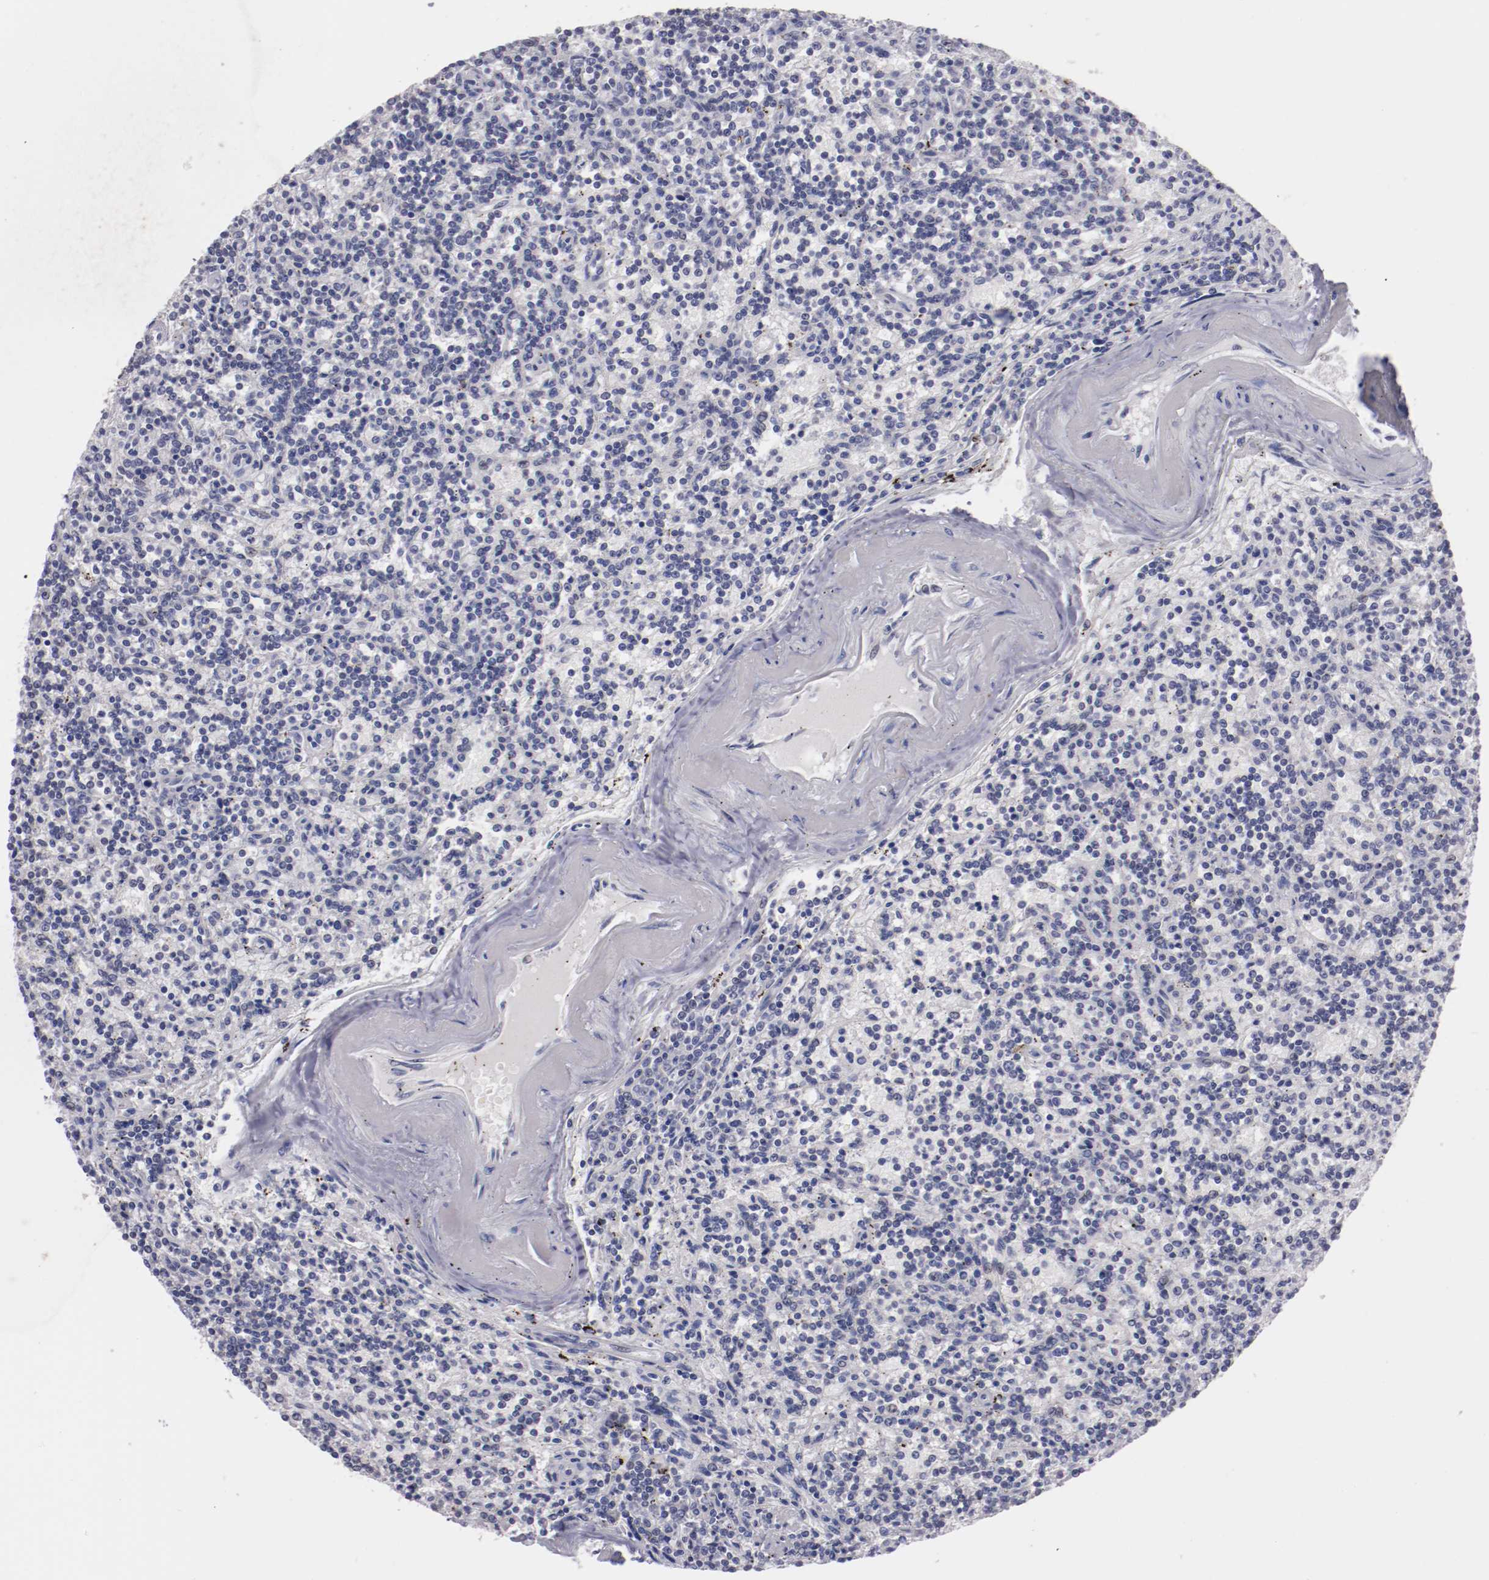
{"staining": {"intensity": "negative", "quantity": "none", "location": "none"}, "tissue": "lymphoma", "cell_type": "Tumor cells", "image_type": "cancer", "snomed": [{"axis": "morphology", "description": "Malignant lymphoma, non-Hodgkin's type, Low grade"}, {"axis": "topography", "description": "Spleen"}], "caption": "Immunohistochemistry of malignant lymphoma, non-Hodgkin's type (low-grade) shows no expression in tumor cells.", "gene": "NRXN3", "patient": {"sex": "male", "age": 73}}